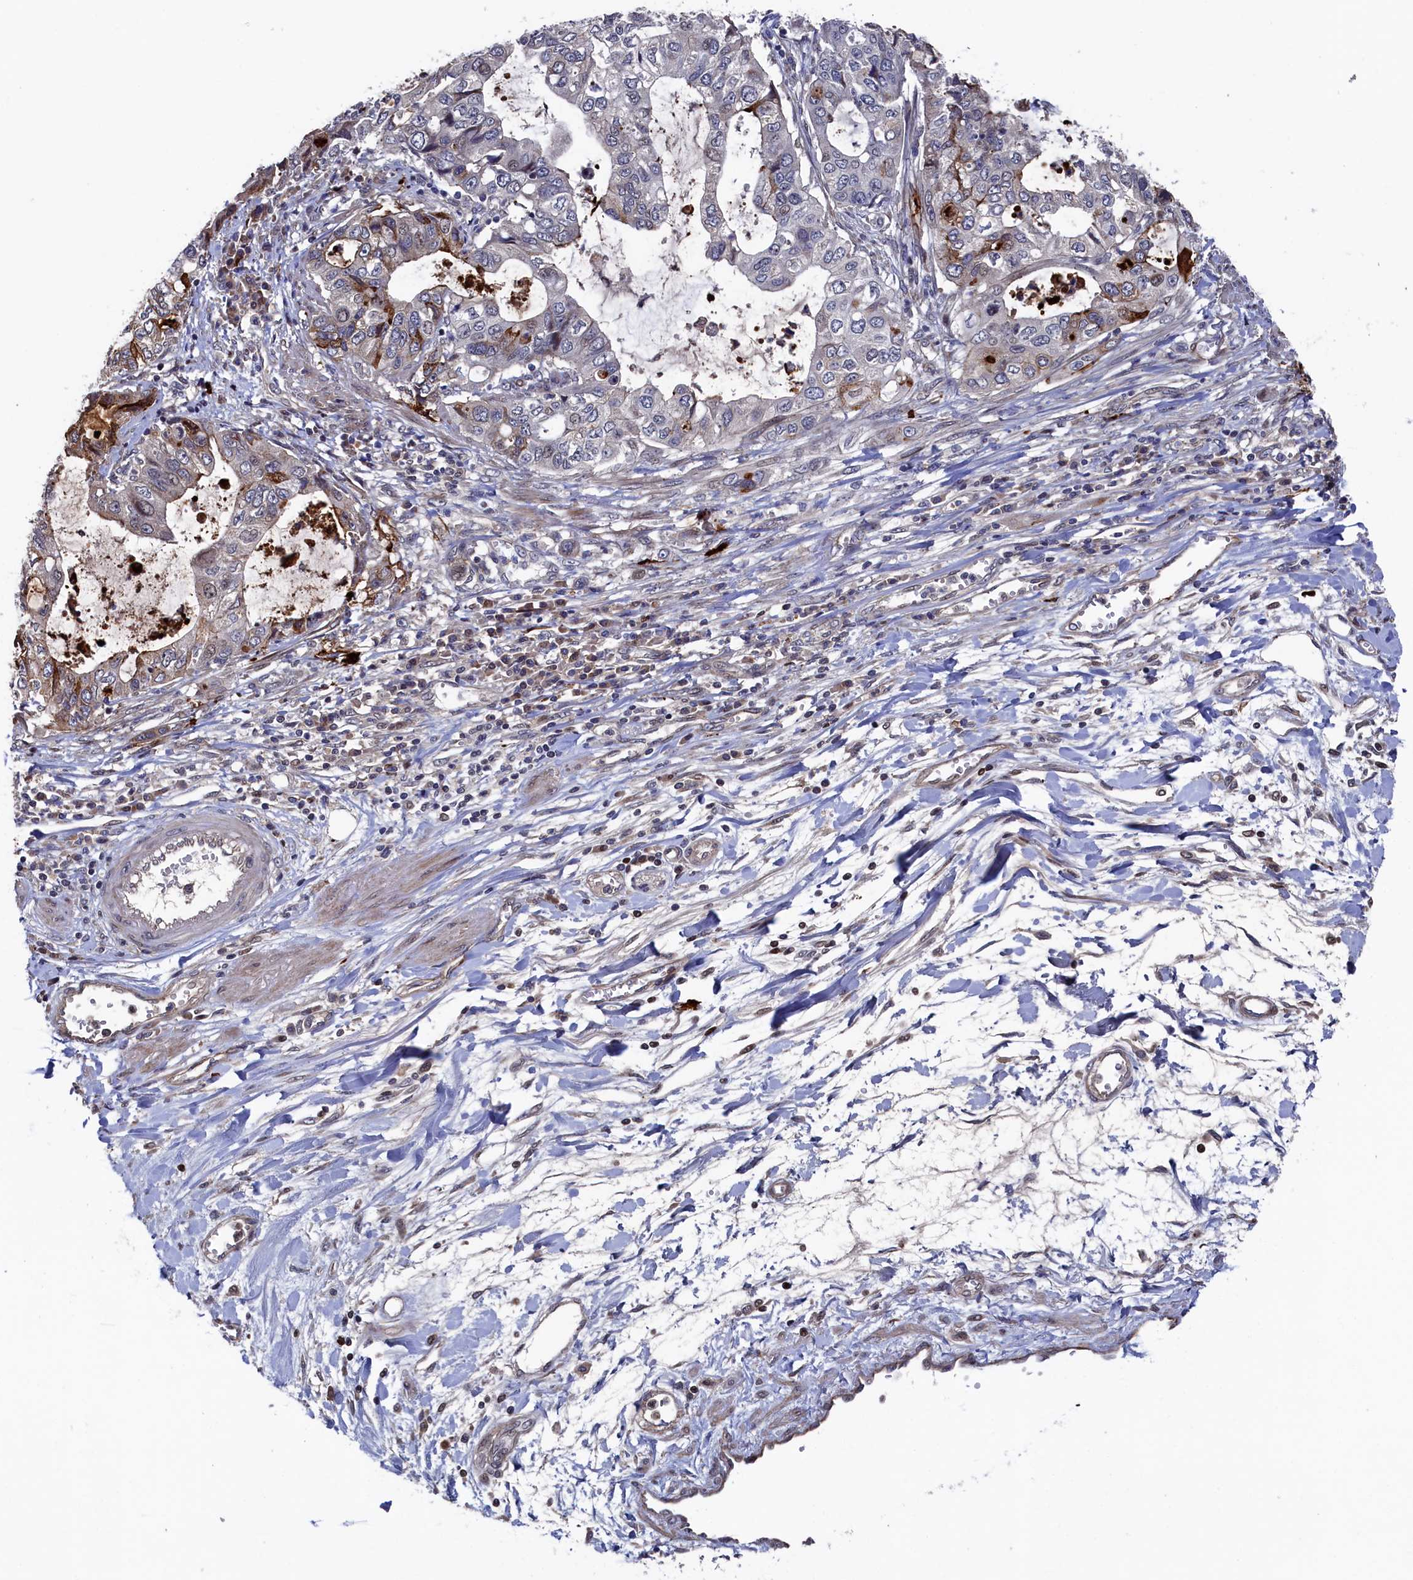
{"staining": {"intensity": "strong", "quantity": "<25%", "location": "cytoplasmic/membranous"}, "tissue": "stomach cancer", "cell_type": "Tumor cells", "image_type": "cancer", "snomed": [{"axis": "morphology", "description": "Adenocarcinoma, NOS"}, {"axis": "topography", "description": "Stomach, upper"}], "caption": "High-power microscopy captured an immunohistochemistry (IHC) photomicrograph of stomach cancer (adenocarcinoma), revealing strong cytoplasmic/membranous staining in approximately <25% of tumor cells. (DAB (3,3'-diaminobenzidine) IHC with brightfield microscopy, high magnification).", "gene": "ZNF891", "patient": {"sex": "female", "age": 52}}